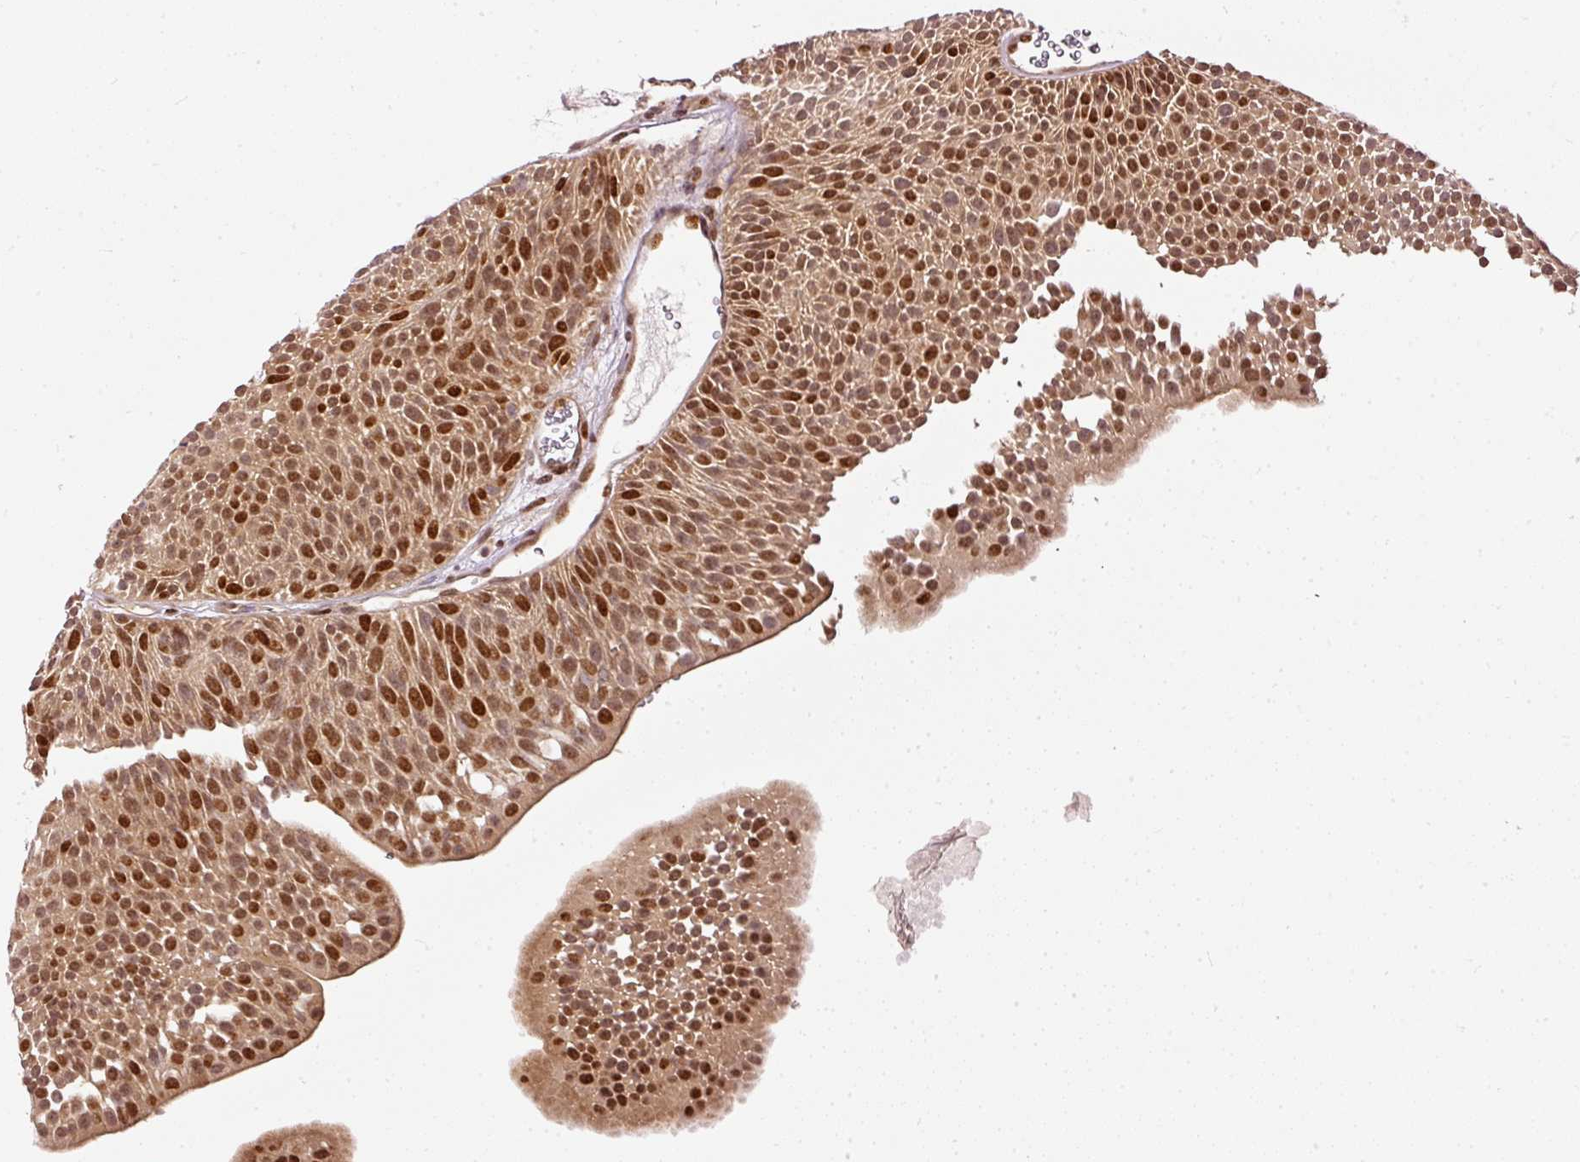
{"staining": {"intensity": "strong", "quantity": ">75%", "location": "cytoplasmic/membranous,nuclear"}, "tissue": "urothelial cancer", "cell_type": "Tumor cells", "image_type": "cancer", "snomed": [{"axis": "morphology", "description": "Urothelial carcinoma, NOS"}, {"axis": "topography", "description": "Urinary bladder"}], "caption": "DAB (3,3'-diaminobenzidine) immunohistochemical staining of human urothelial cancer demonstrates strong cytoplasmic/membranous and nuclear protein expression in approximately >75% of tumor cells.", "gene": "ZNF778", "patient": {"sex": "male", "age": 67}}